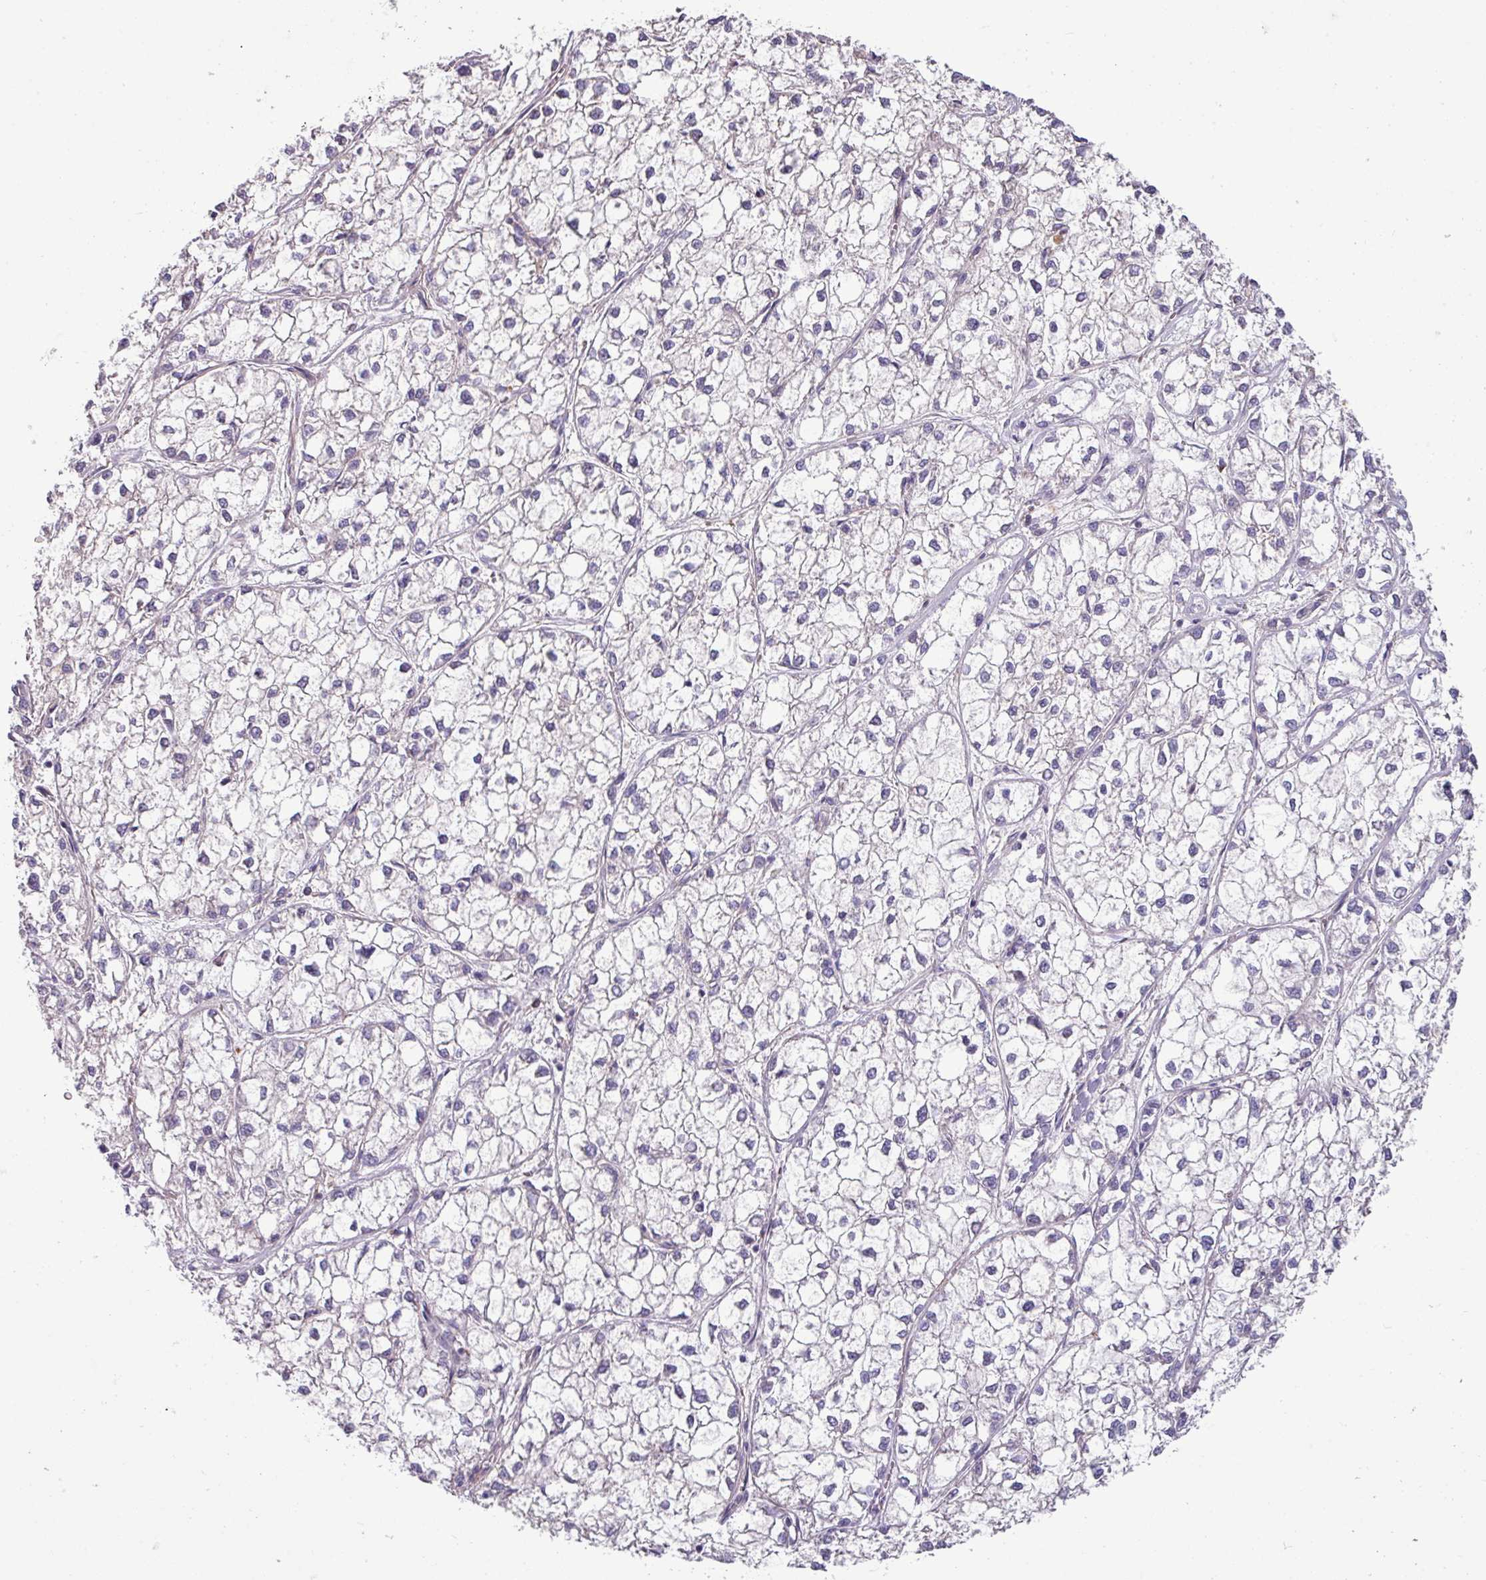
{"staining": {"intensity": "negative", "quantity": "none", "location": "none"}, "tissue": "liver cancer", "cell_type": "Tumor cells", "image_type": "cancer", "snomed": [{"axis": "morphology", "description": "Carcinoma, Hepatocellular, NOS"}, {"axis": "topography", "description": "Liver"}], "caption": "Immunohistochemistry (IHC) photomicrograph of human hepatocellular carcinoma (liver) stained for a protein (brown), which demonstrates no positivity in tumor cells.", "gene": "IRGC", "patient": {"sex": "female", "age": 43}}